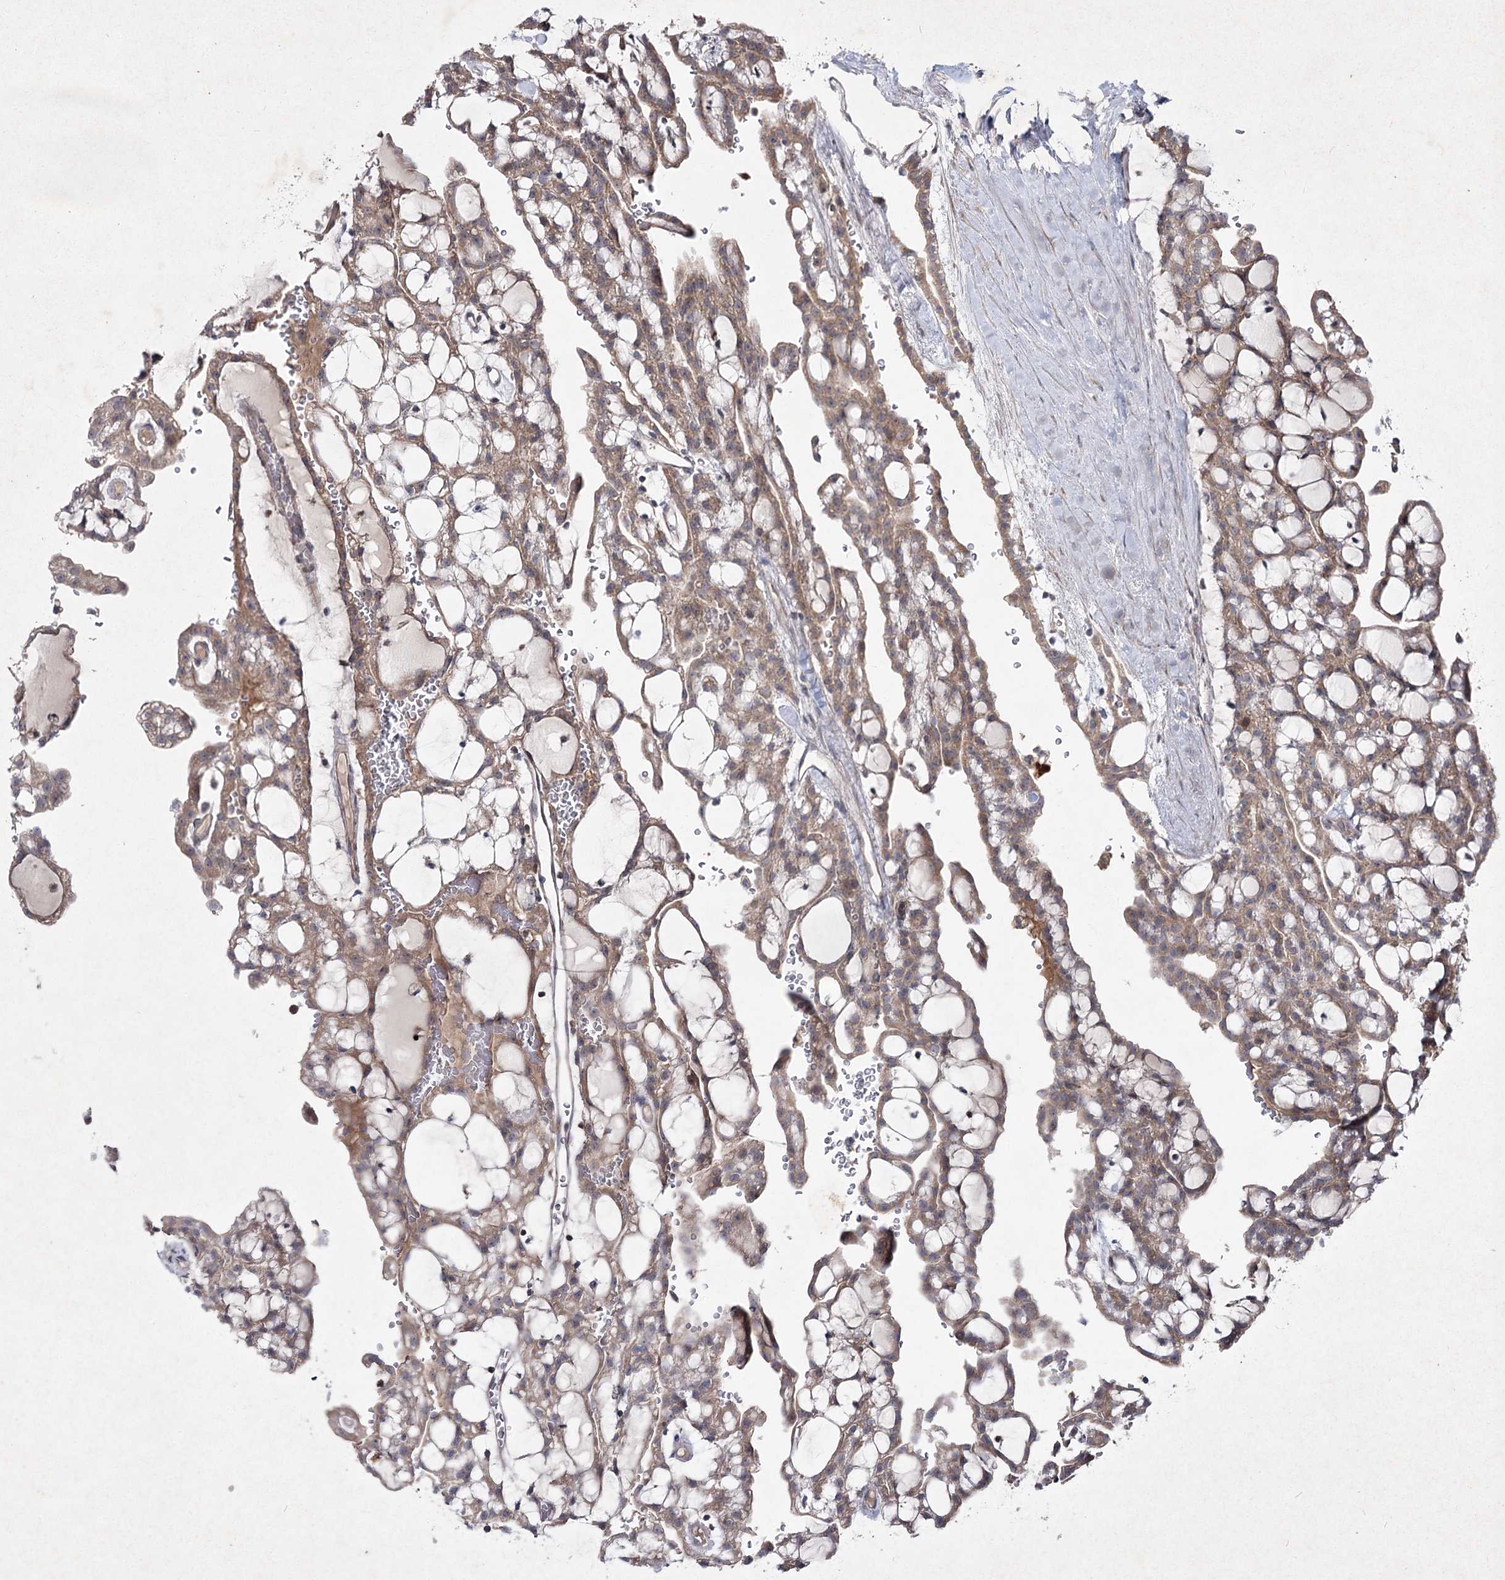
{"staining": {"intensity": "moderate", "quantity": ">75%", "location": "cytoplasmic/membranous"}, "tissue": "renal cancer", "cell_type": "Tumor cells", "image_type": "cancer", "snomed": [{"axis": "morphology", "description": "Adenocarcinoma, NOS"}, {"axis": "topography", "description": "Kidney"}], "caption": "A brown stain labels moderate cytoplasmic/membranous staining of a protein in human renal adenocarcinoma tumor cells.", "gene": "CIB2", "patient": {"sex": "male", "age": 63}}